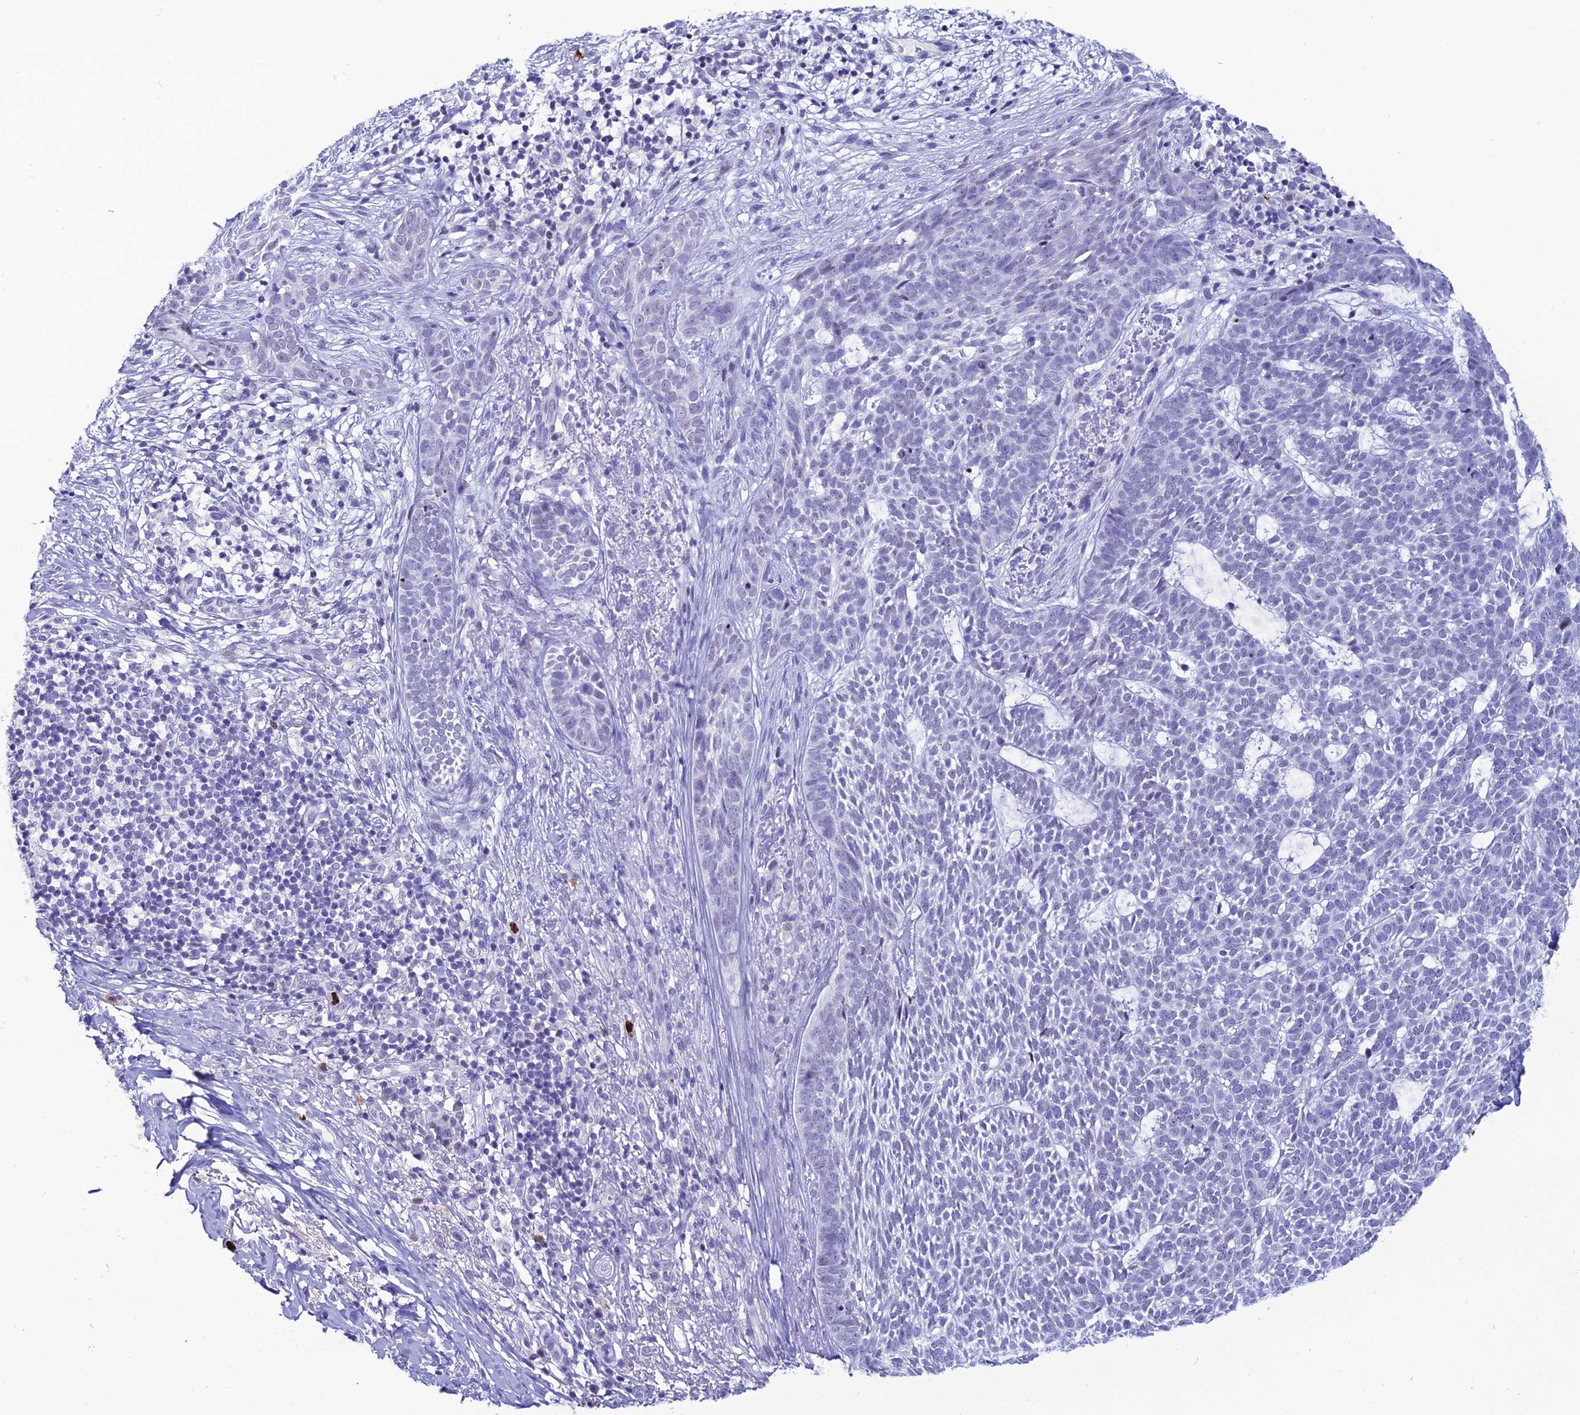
{"staining": {"intensity": "negative", "quantity": "none", "location": "none"}, "tissue": "skin cancer", "cell_type": "Tumor cells", "image_type": "cancer", "snomed": [{"axis": "morphology", "description": "Basal cell carcinoma"}, {"axis": "topography", "description": "Skin"}], "caption": "High power microscopy micrograph of an immunohistochemistry (IHC) photomicrograph of skin basal cell carcinoma, revealing no significant positivity in tumor cells.", "gene": "MFSD2B", "patient": {"sex": "female", "age": 78}}